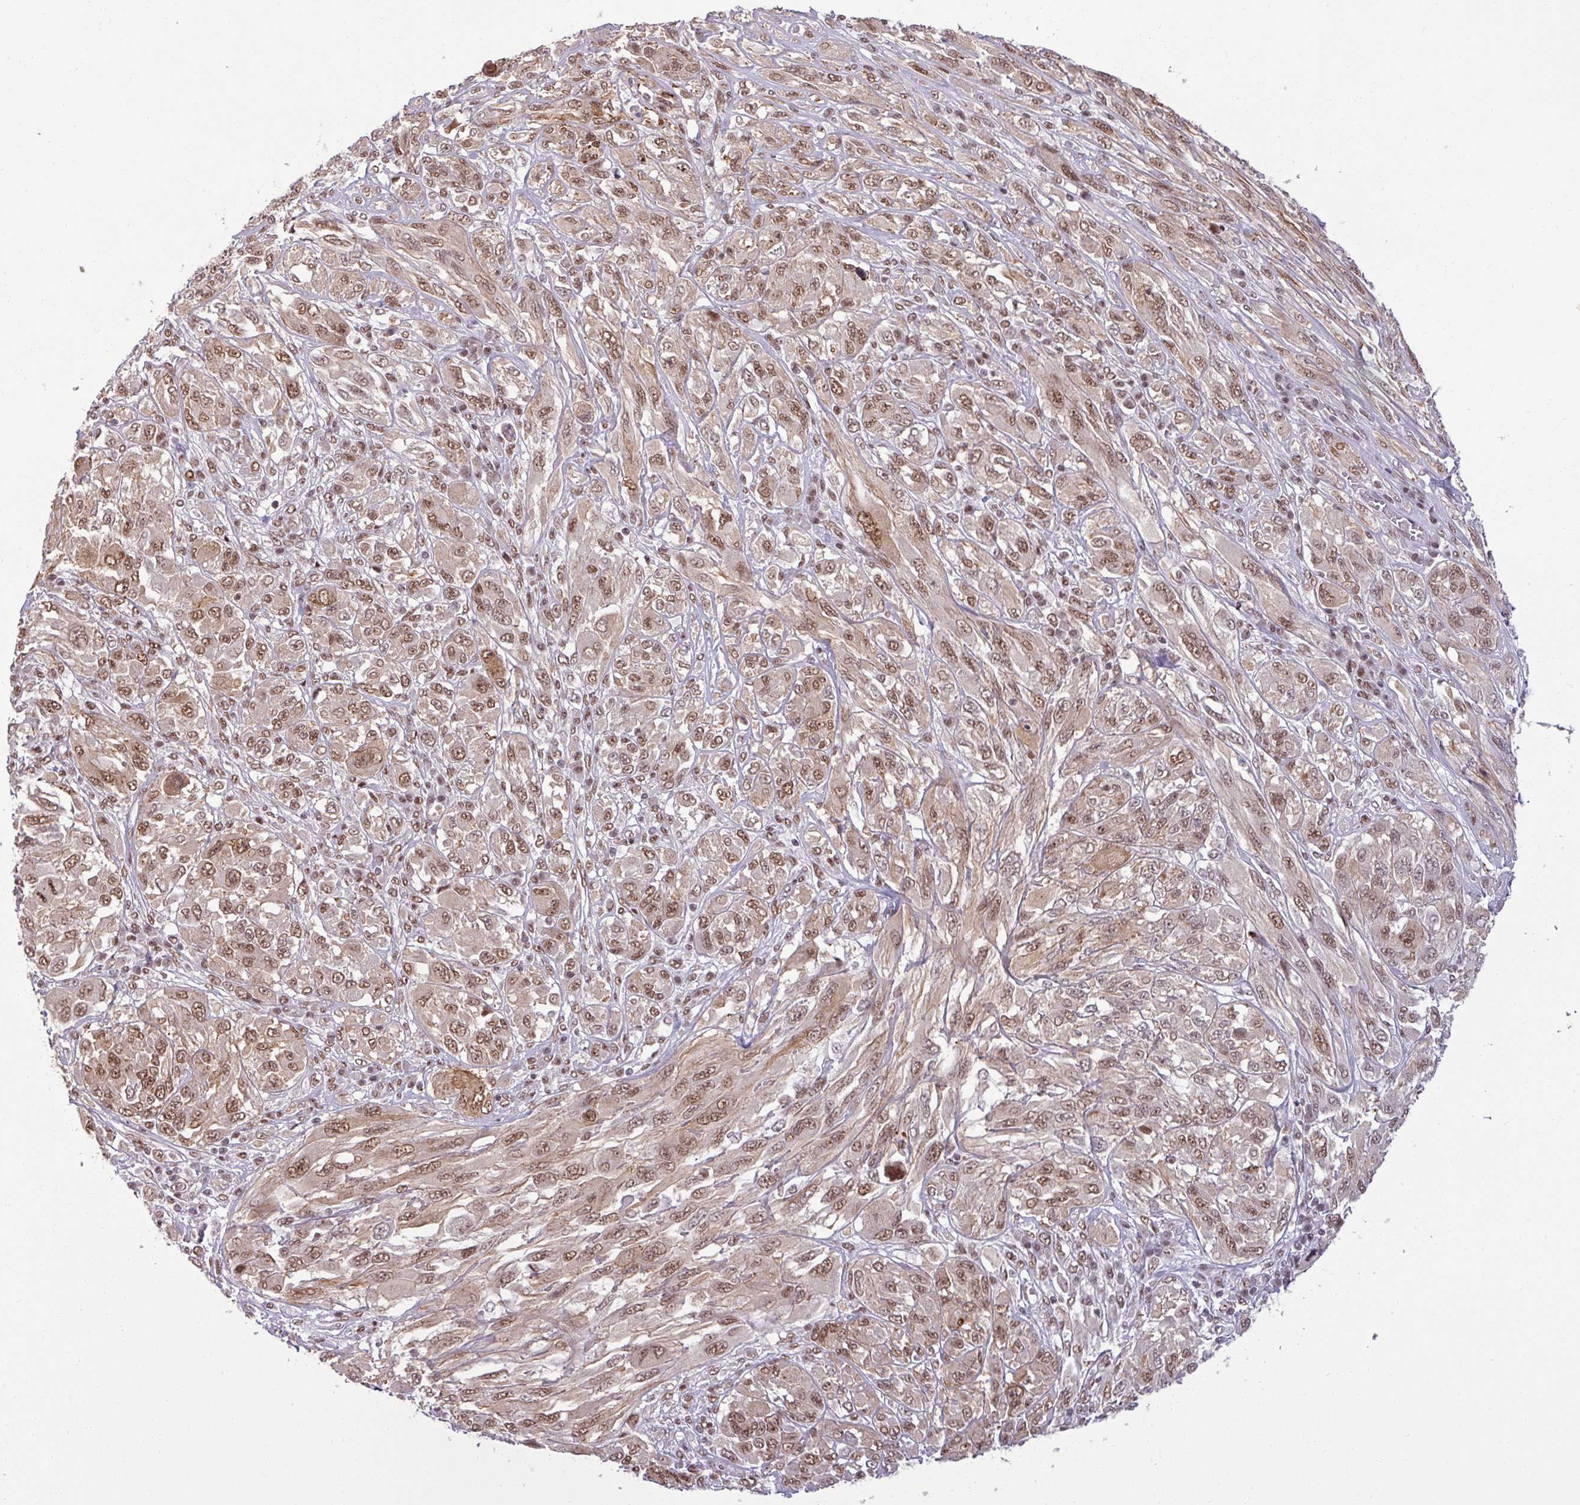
{"staining": {"intensity": "moderate", "quantity": ">75%", "location": "nuclear"}, "tissue": "melanoma", "cell_type": "Tumor cells", "image_type": "cancer", "snomed": [{"axis": "morphology", "description": "Malignant melanoma, NOS"}, {"axis": "topography", "description": "Skin"}], "caption": "High-magnification brightfield microscopy of melanoma stained with DAB (3,3'-diaminobenzidine) (brown) and counterstained with hematoxylin (blue). tumor cells exhibit moderate nuclear expression is appreciated in about>75% of cells.", "gene": "PTPN20", "patient": {"sex": "female", "age": 91}}